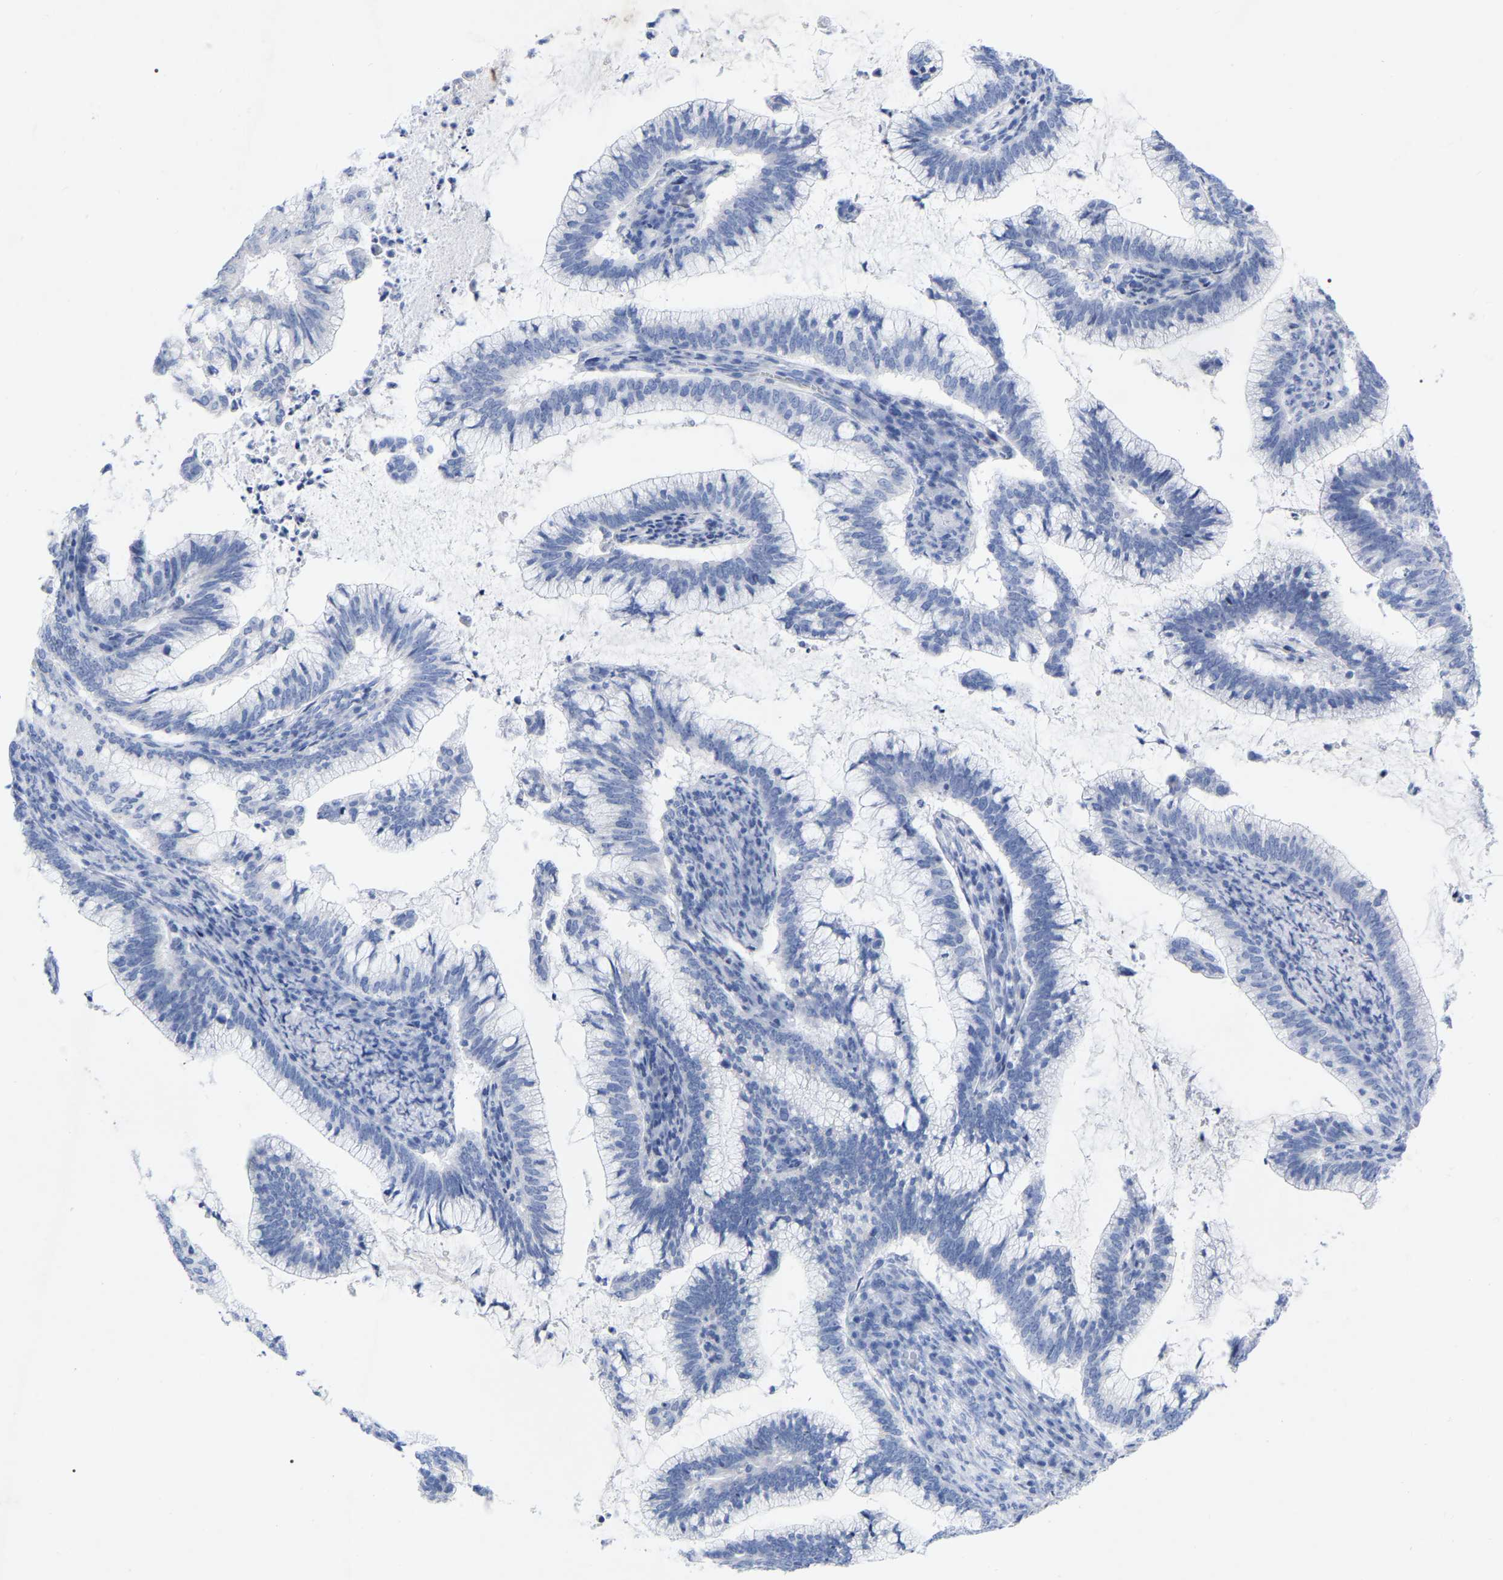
{"staining": {"intensity": "negative", "quantity": "none", "location": "none"}, "tissue": "cervical cancer", "cell_type": "Tumor cells", "image_type": "cancer", "snomed": [{"axis": "morphology", "description": "Adenocarcinoma, NOS"}, {"axis": "topography", "description": "Cervix"}], "caption": "A photomicrograph of adenocarcinoma (cervical) stained for a protein reveals no brown staining in tumor cells. (Immunohistochemistry (ihc), brightfield microscopy, high magnification).", "gene": "ZNF629", "patient": {"sex": "female", "age": 36}}